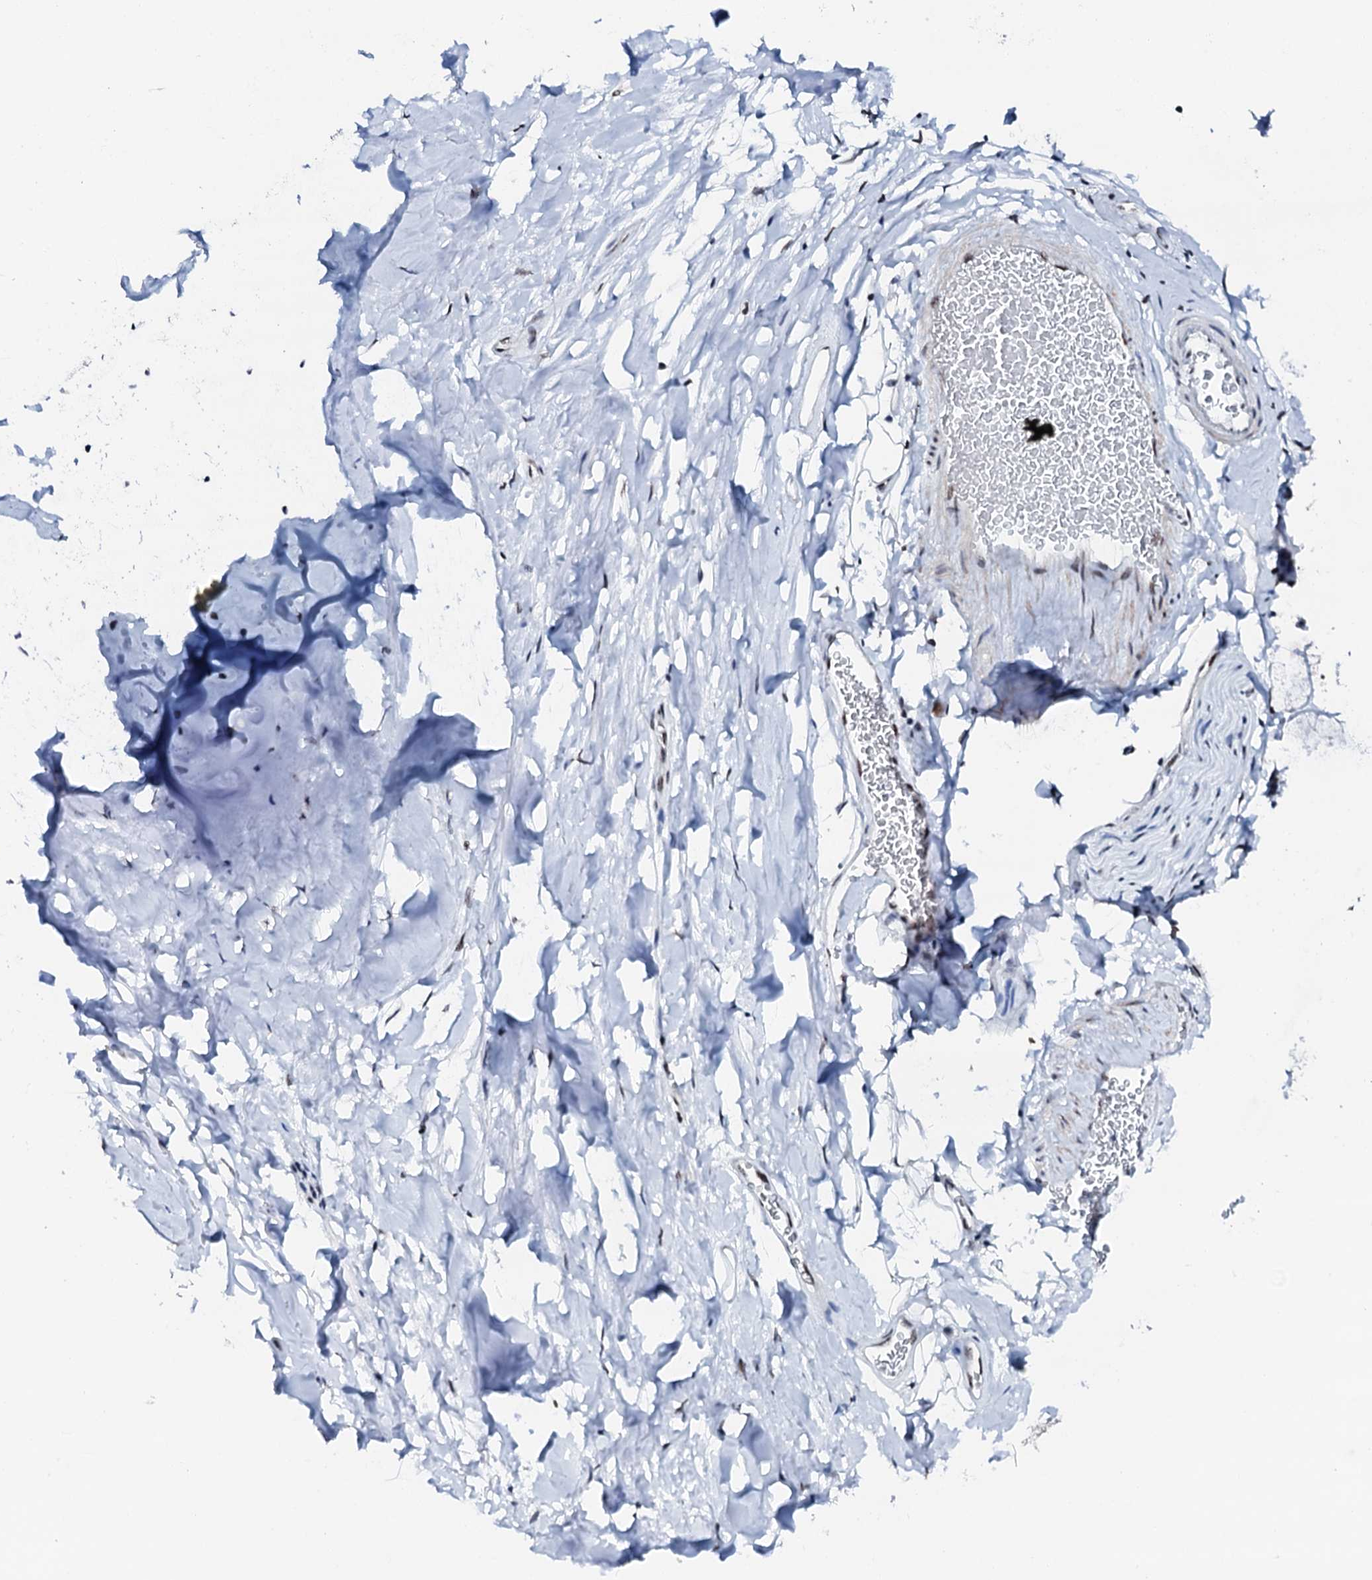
{"staining": {"intensity": "strong", "quantity": ">75%", "location": "nuclear"}, "tissue": "adipose tissue", "cell_type": "Adipocytes", "image_type": "normal", "snomed": [{"axis": "morphology", "description": "Normal tissue, NOS"}, {"axis": "topography", "description": "Lymph node"}, {"axis": "topography", "description": "Bronchus"}], "caption": "Benign adipose tissue displays strong nuclear expression in about >75% of adipocytes The staining was performed using DAB to visualize the protein expression in brown, while the nuclei were stained in blue with hematoxylin (Magnification: 20x)..", "gene": "NKAPD1", "patient": {"sex": "male", "age": 63}}